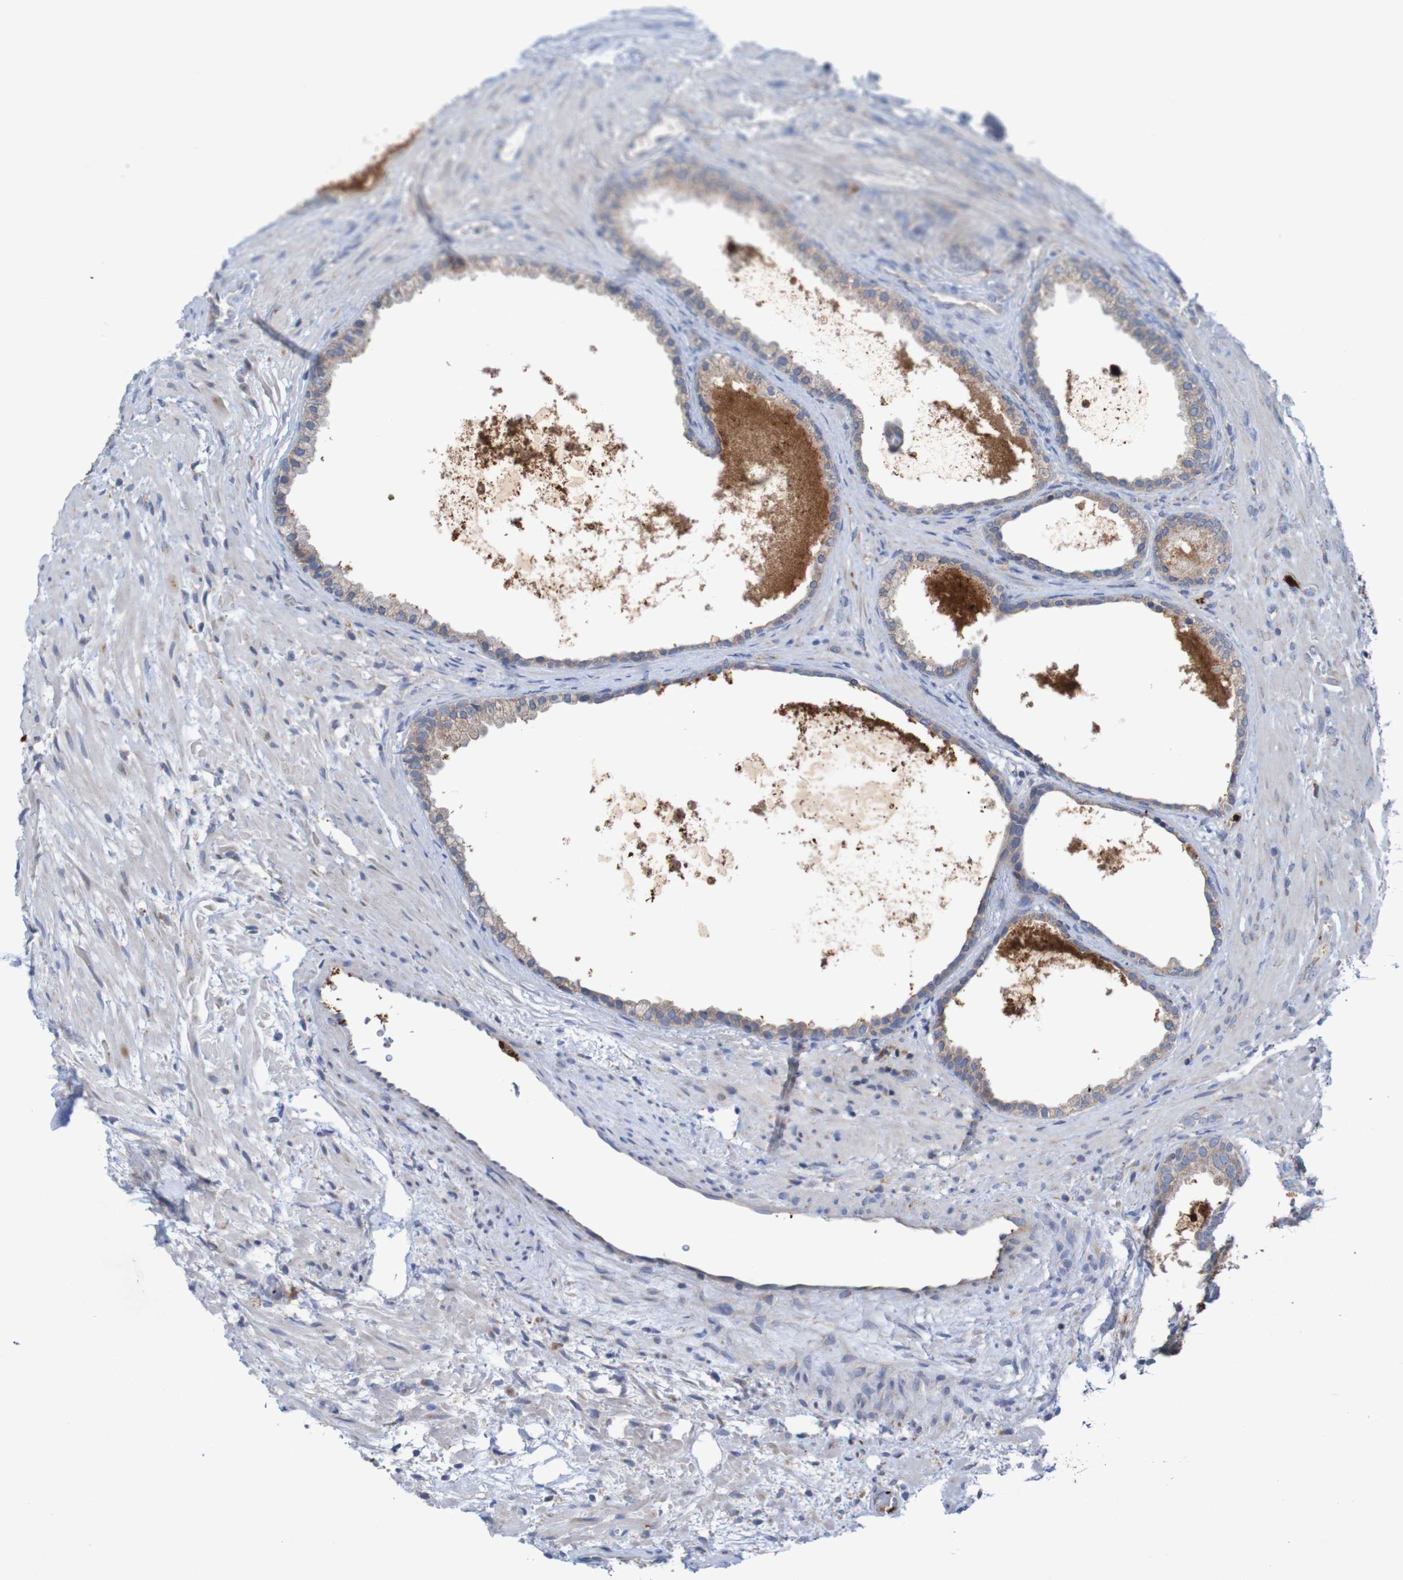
{"staining": {"intensity": "strong", "quantity": "<25%", "location": "cytoplasmic/membranous,nuclear"}, "tissue": "prostate", "cell_type": "Glandular cells", "image_type": "normal", "snomed": [{"axis": "morphology", "description": "Normal tissue, NOS"}, {"axis": "topography", "description": "Prostate"}], "caption": "Approximately <25% of glandular cells in normal human prostate display strong cytoplasmic/membranous,nuclear protein staining as visualized by brown immunohistochemical staining.", "gene": "PARP4", "patient": {"sex": "male", "age": 76}}